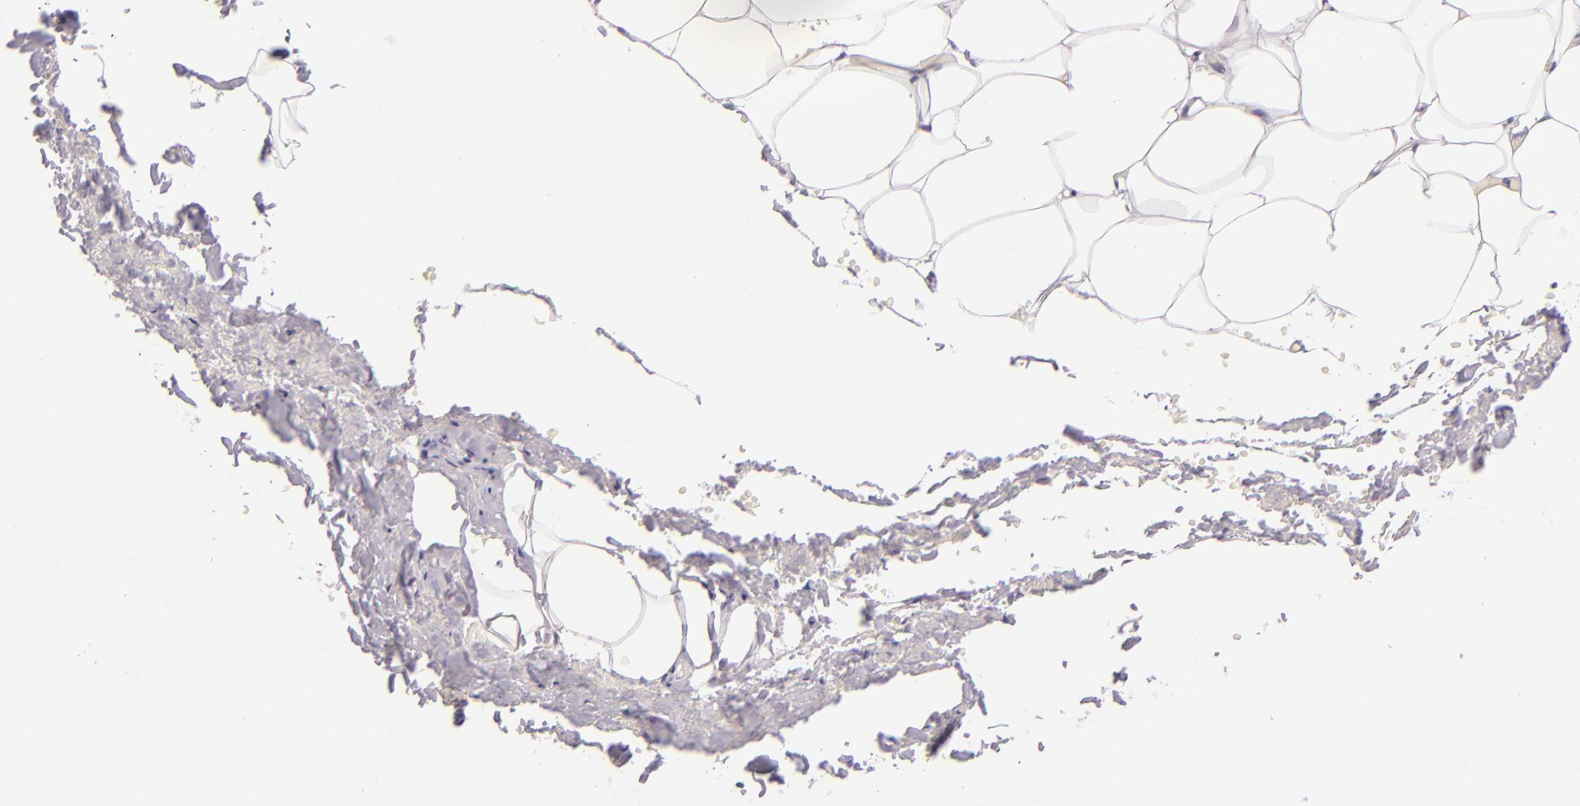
{"staining": {"intensity": "negative", "quantity": "none", "location": "none"}, "tissue": "adipose tissue", "cell_type": "Adipocytes", "image_type": "normal", "snomed": [{"axis": "morphology", "description": "Normal tissue, NOS"}, {"axis": "topography", "description": "Soft tissue"}, {"axis": "topography", "description": "Peripheral nerve tissue"}], "caption": "Immunohistochemistry (IHC) photomicrograph of benign adipose tissue: adipose tissue stained with DAB (3,3'-diaminobenzidine) exhibits no significant protein positivity in adipocytes.", "gene": "SELP", "patient": {"sex": "female", "age": 68}}